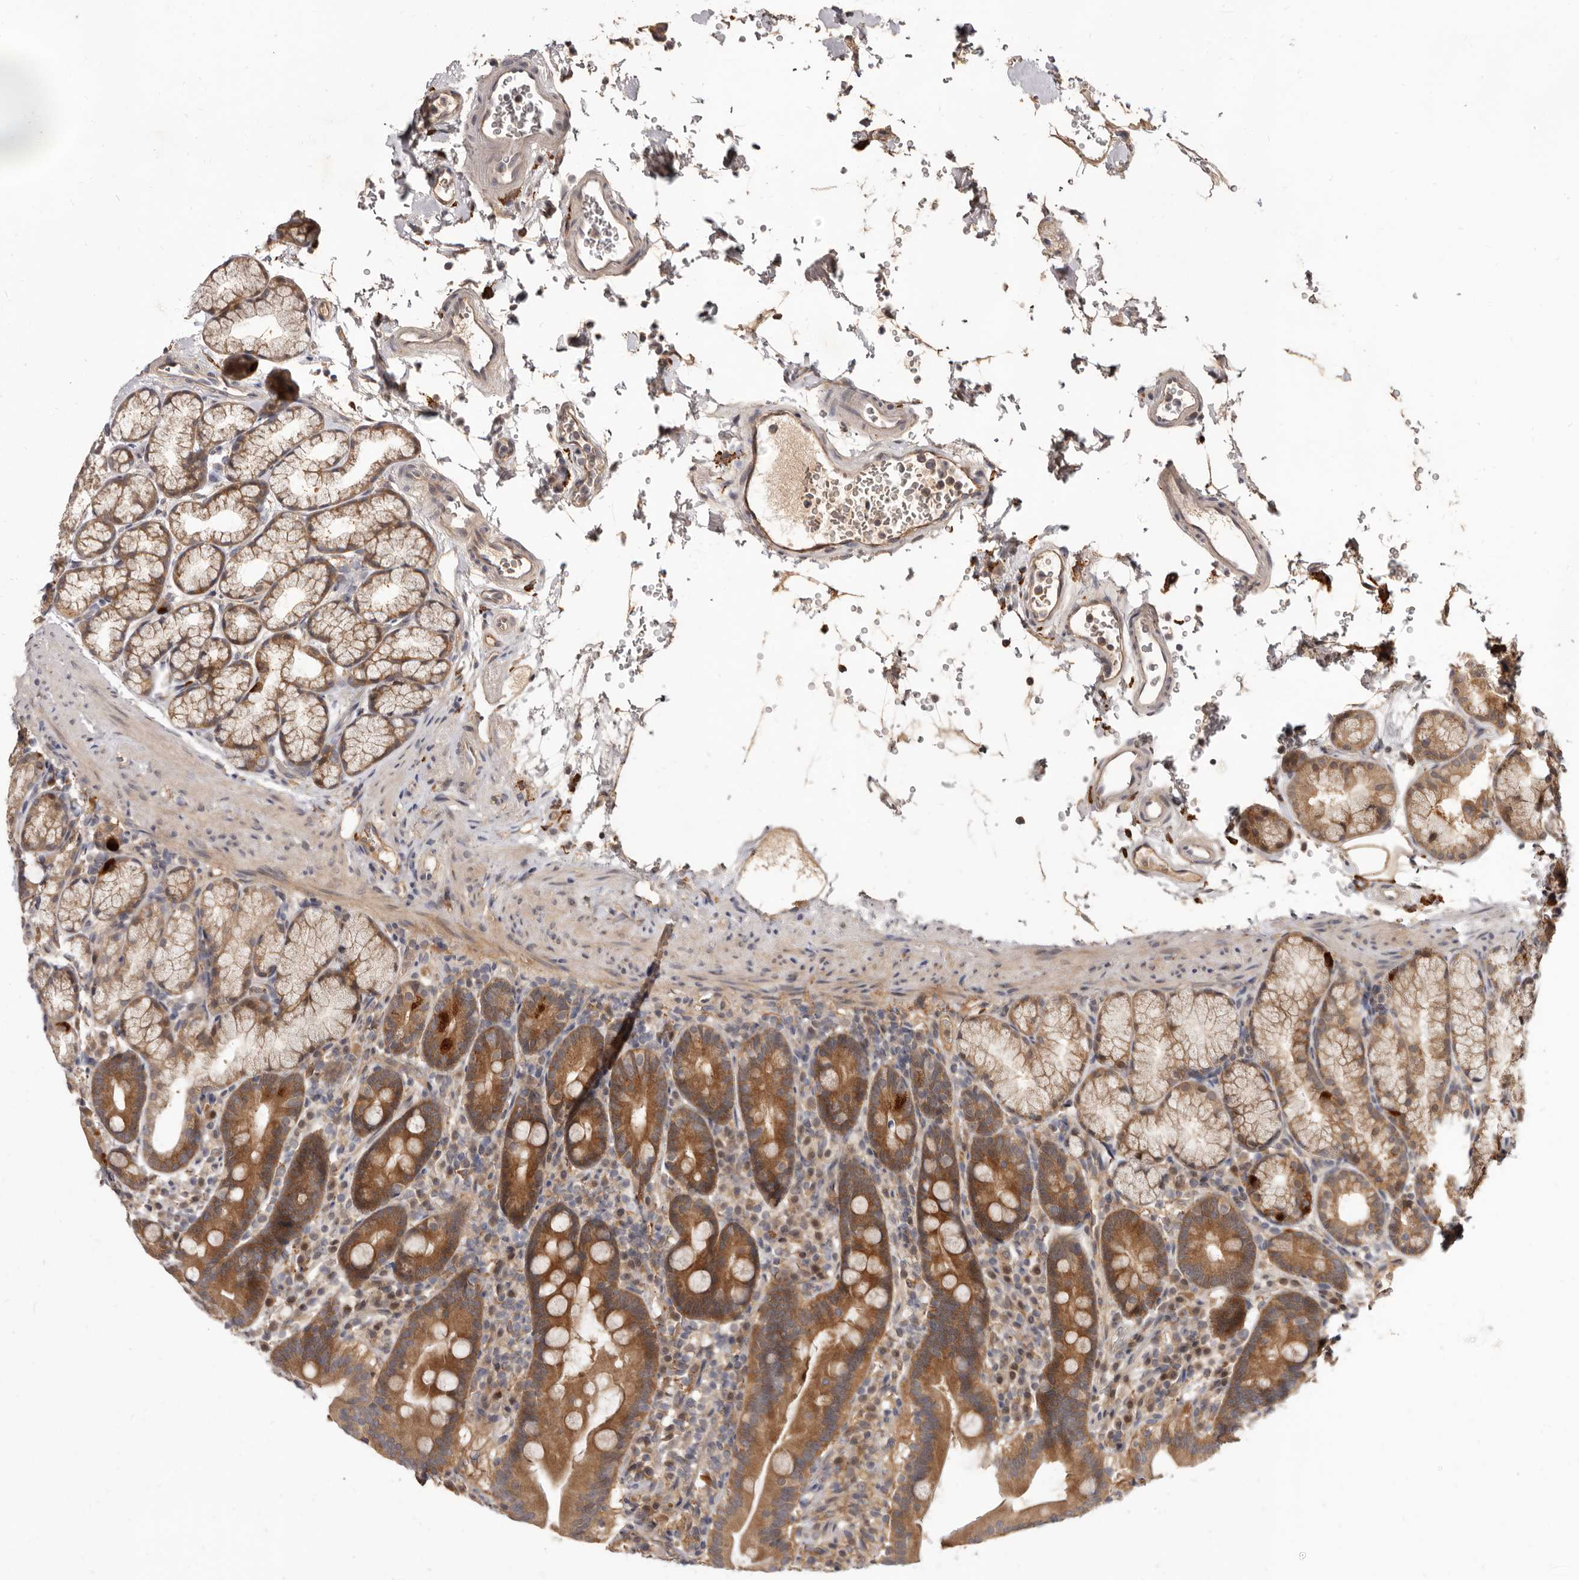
{"staining": {"intensity": "moderate", "quantity": ">75%", "location": "cytoplasmic/membranous"}, "tissue": "duodenum", "cell_type": "Glandular cells", "image_type": "normal", "snomed": [{"axis": "morphology", "description": "Normal tissue, NOS"}, {"axis": "topography", "description": "Duodenum"}], "caption": "Brown immunohistochemical staining in normal human duodenum demonstrates moderate cytoplasmic/membranous positivity in about >75% of glandular cells. The staining was performed using DAB (3,3'-diaminobenzidine) to visualize the protein expression in brown, while the nuclei were stained in blue with hematoxylin (Magnification: 20x).", "gene": "INAVA", "patient": {"sex": "male", "age": 54}}